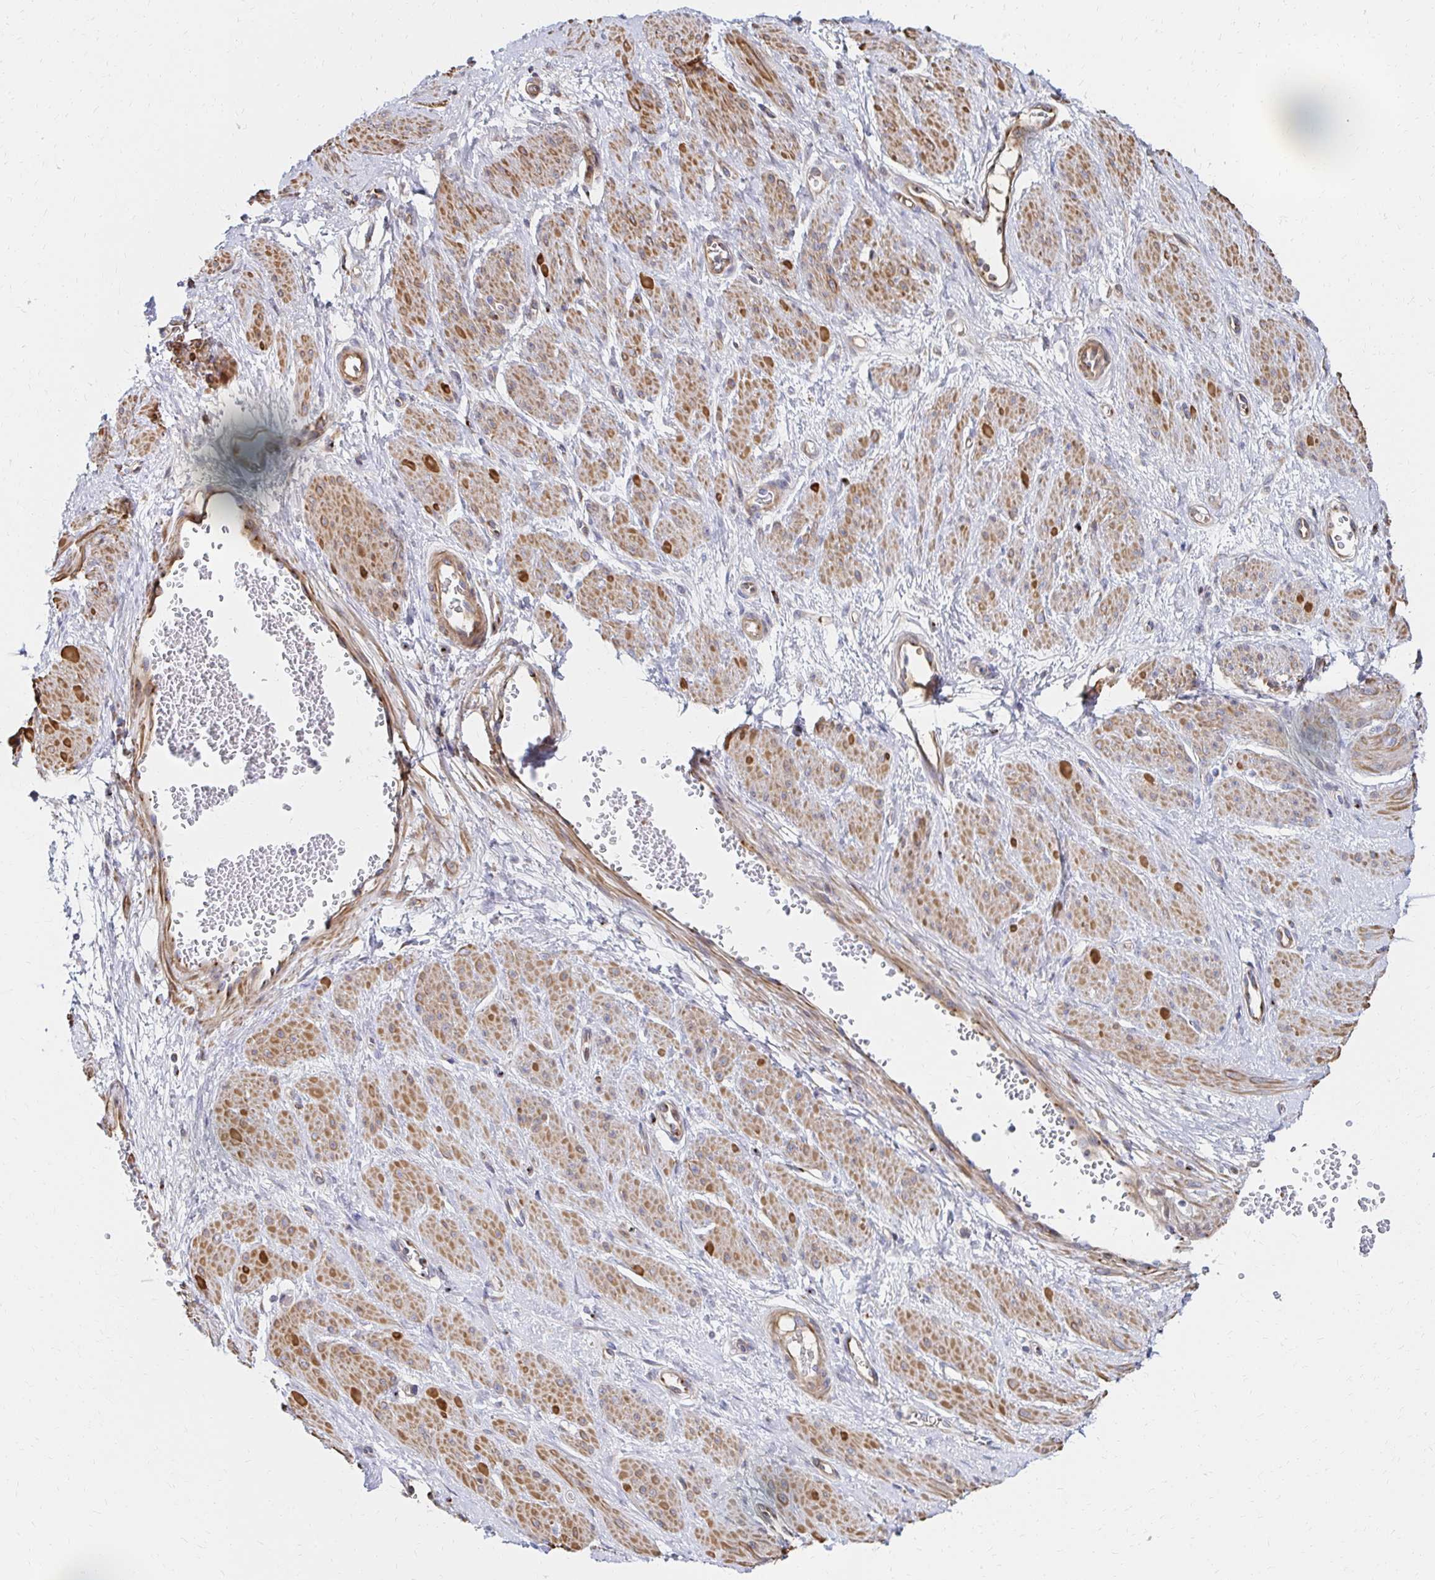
{"staining": {"intensity": "moderate", "quantity": ">75%", "location": "cytoplasmic/membranous"}, "tissue": "smooth muscle", "cell_type": "Smooth muscle cells", "image_type": "normal", "snomed": [{"axis": "morphology", "description": "Normal tissue, NOS"}, {"axis": "topography", "description": "Smooth muscle"}, {"axis": "topography", "description": "Uterus"}], "caption": "The immunohistochemical stain shows moderate cytoplasmic/membranous expression in smooth muscle cells of benign smooth muscle.", "gene": "MAN1A1", "patient": {"sex": "female", "age": 39}}